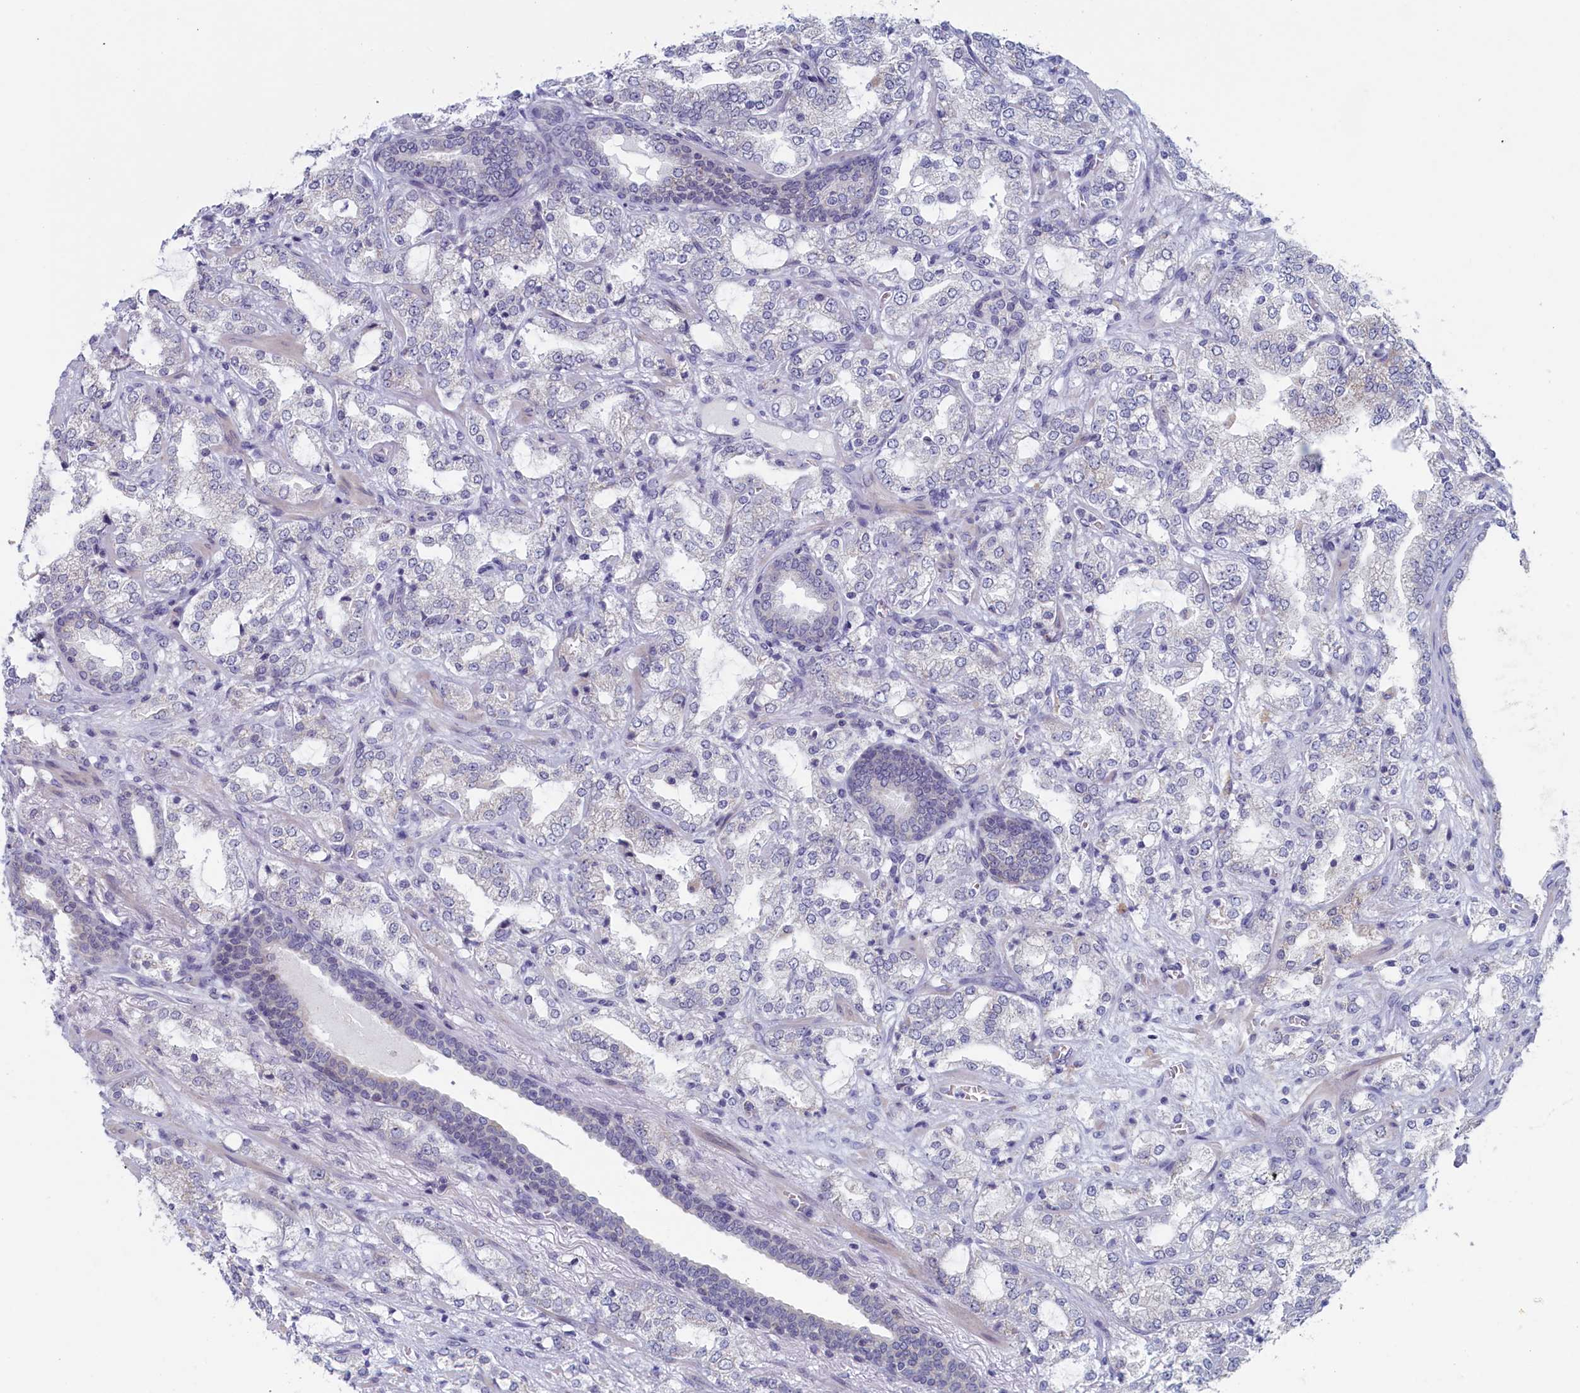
{"staining": {"intensity": "negative", "quantity": "none", "location": "none"}, "tissue": "prostate cancer", "cell_type": "Tumor cells", "image_type": "cancer", "snomed": [{"axis": "morphology", "description": "Adenocarcinoma, High grade"}, {"axis": "topography", "description": "Prostate"}], "caption": "Histopathology image shows no protein positivity in tumor cells of prostate adenocarcinoma (high-grade) tissue.", "gene": "WDR76", "patient": {"sex": "male", "age": 64}}